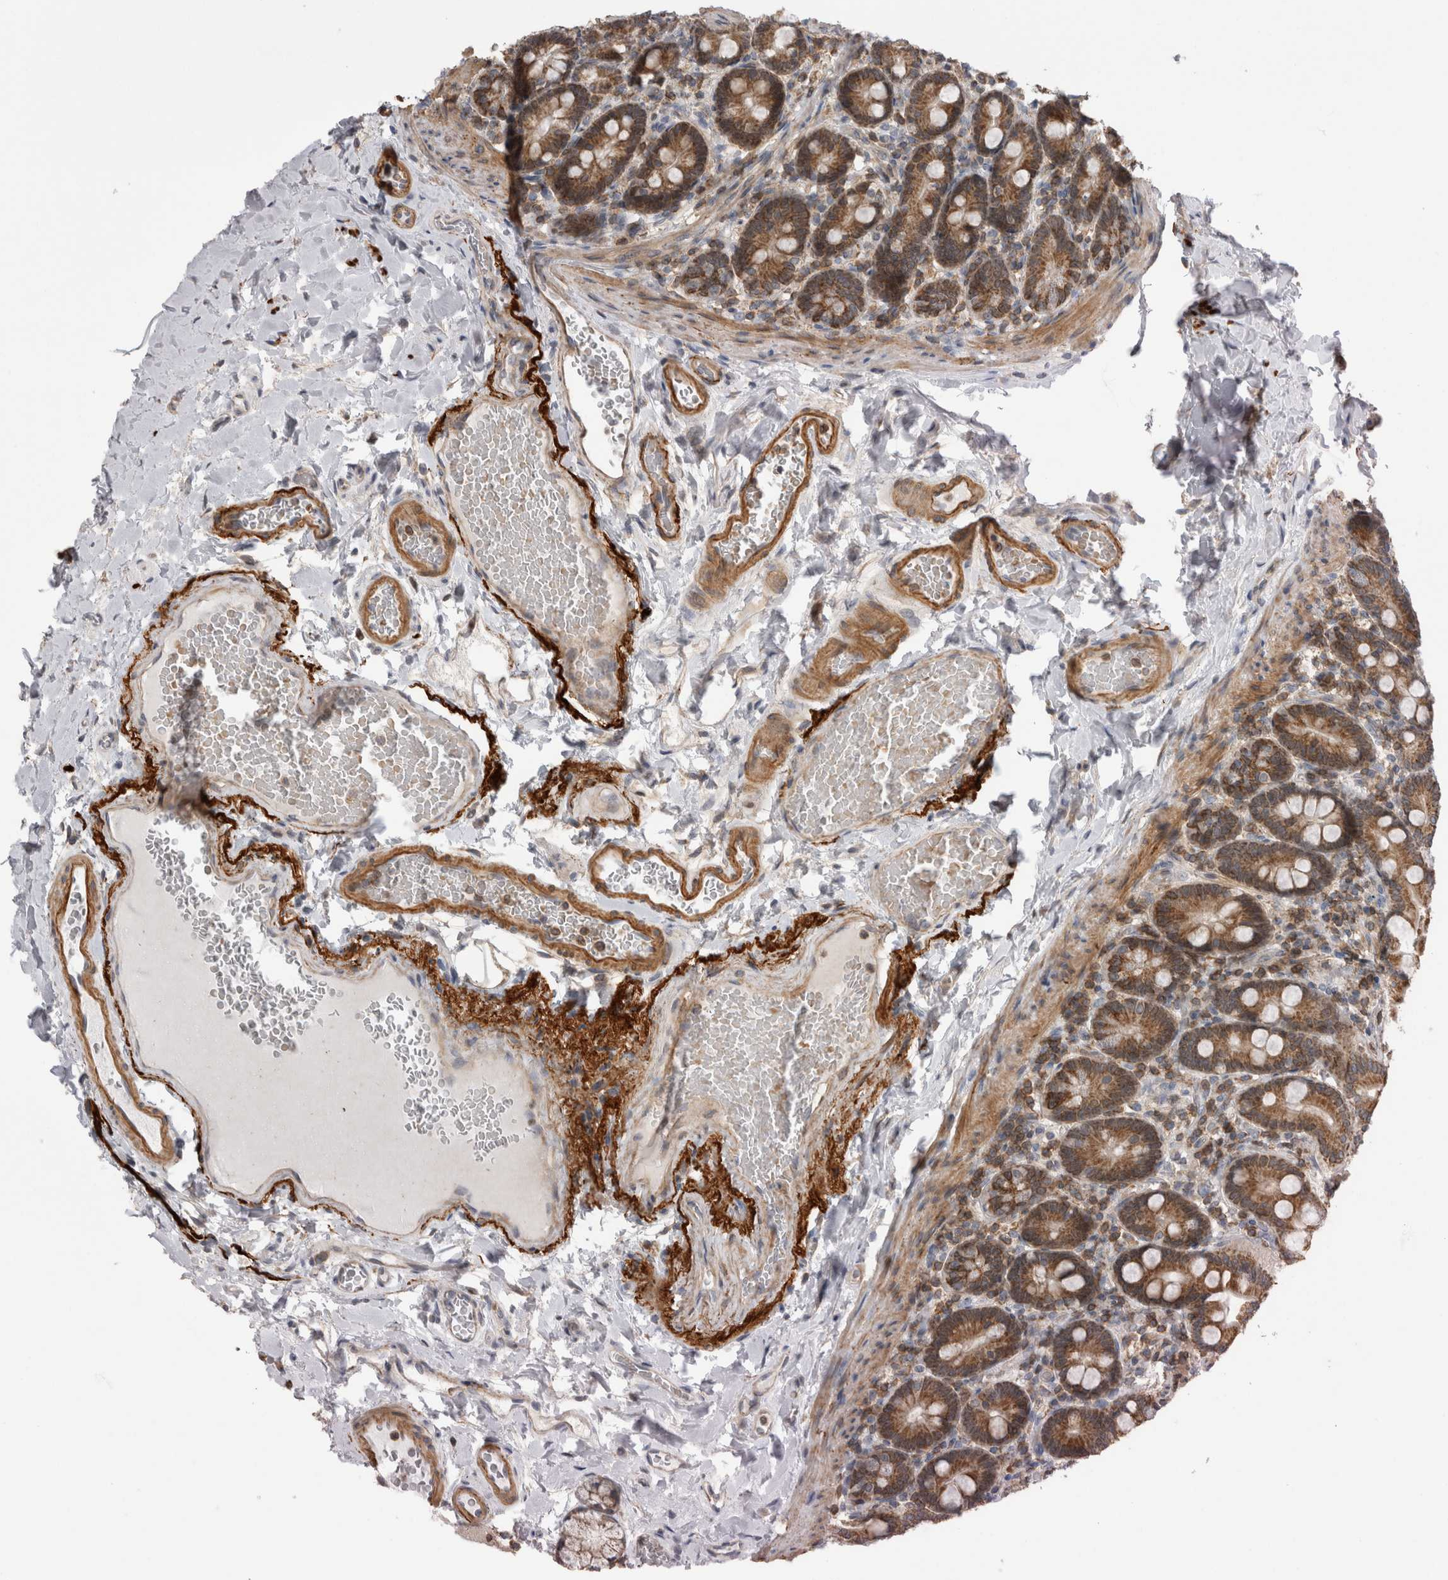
{"staining": {"intensity": "moderate", "quantity": ">75%", "location": "cytoplasmic/membranous"}, "tissue": "duodenum", "cell_type": "Glandular cells", "image_type": "normal", "snomed": [{"axis": "morphology", "description": "Normal tissue, NOS"}, {"axis": "topography", "description": "Duodenum"}], "caption": "An image of duodenum stained for a protein shows moderate cytoplasmic/membranous brown staining in glandular cells. (Brightfield microscopy of DAB IHC at high magnification).", "gene": "DARS2", "patient": {"sex": "male", "age": 54}}